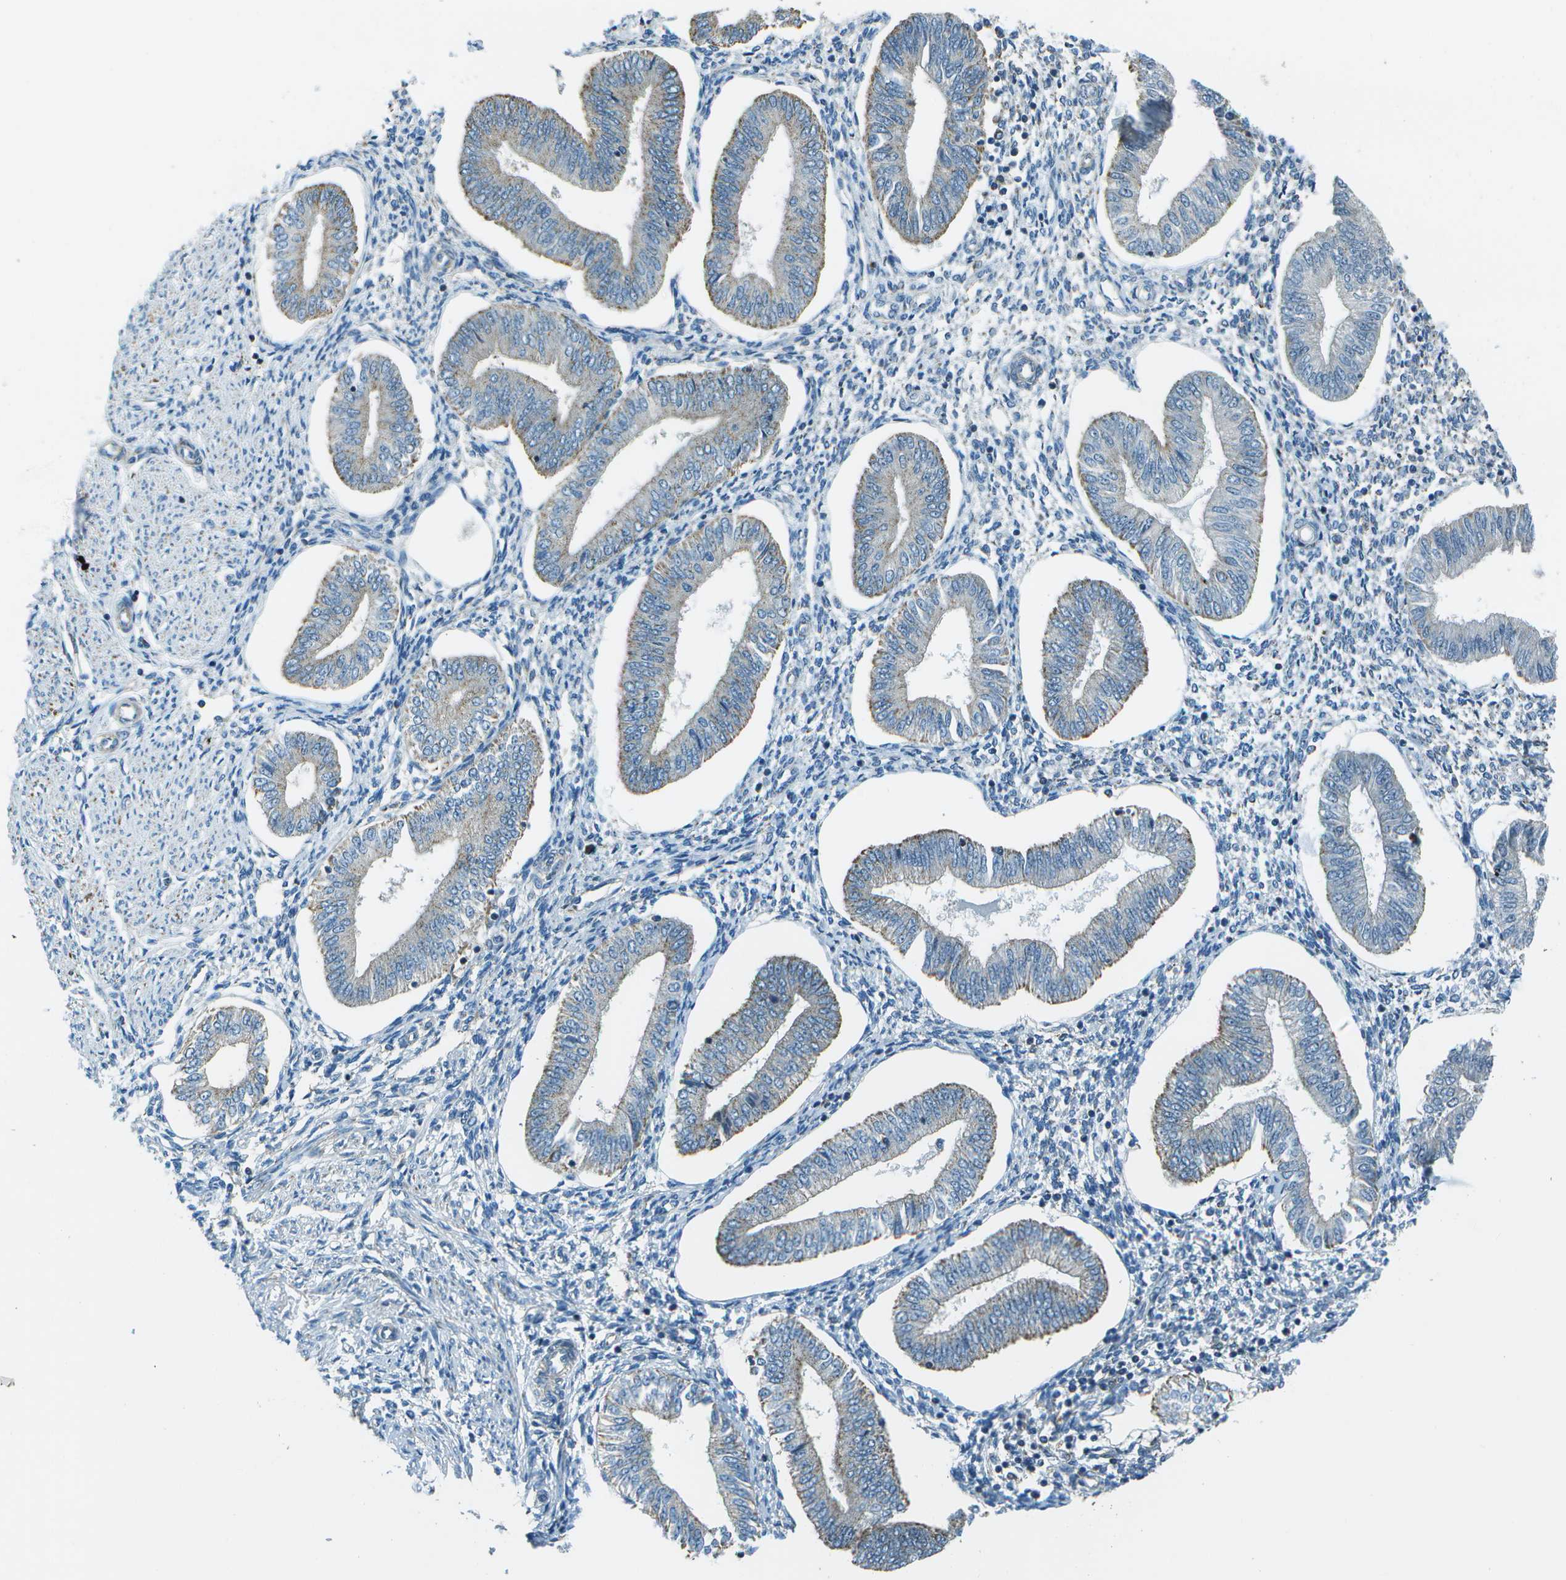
{"staining": {"intensity": "negative", "quantity": "none", "location": "none"}, "tissue": "endometrium", "cell_type": "Cells in endometrial stroma", "image_type": "normal", "snomed": [{"axis": "morphology", "description": "Normal tissue, NOS"}, {"axis": "topography", "description": "Endometrium"}], "caption": "There is no significant staining in cells in endometrial stroma of endometrium. Nuclei are stained in blue.", "gene": "TMEM51", "patient": {"sex": "female", "age": 50}}